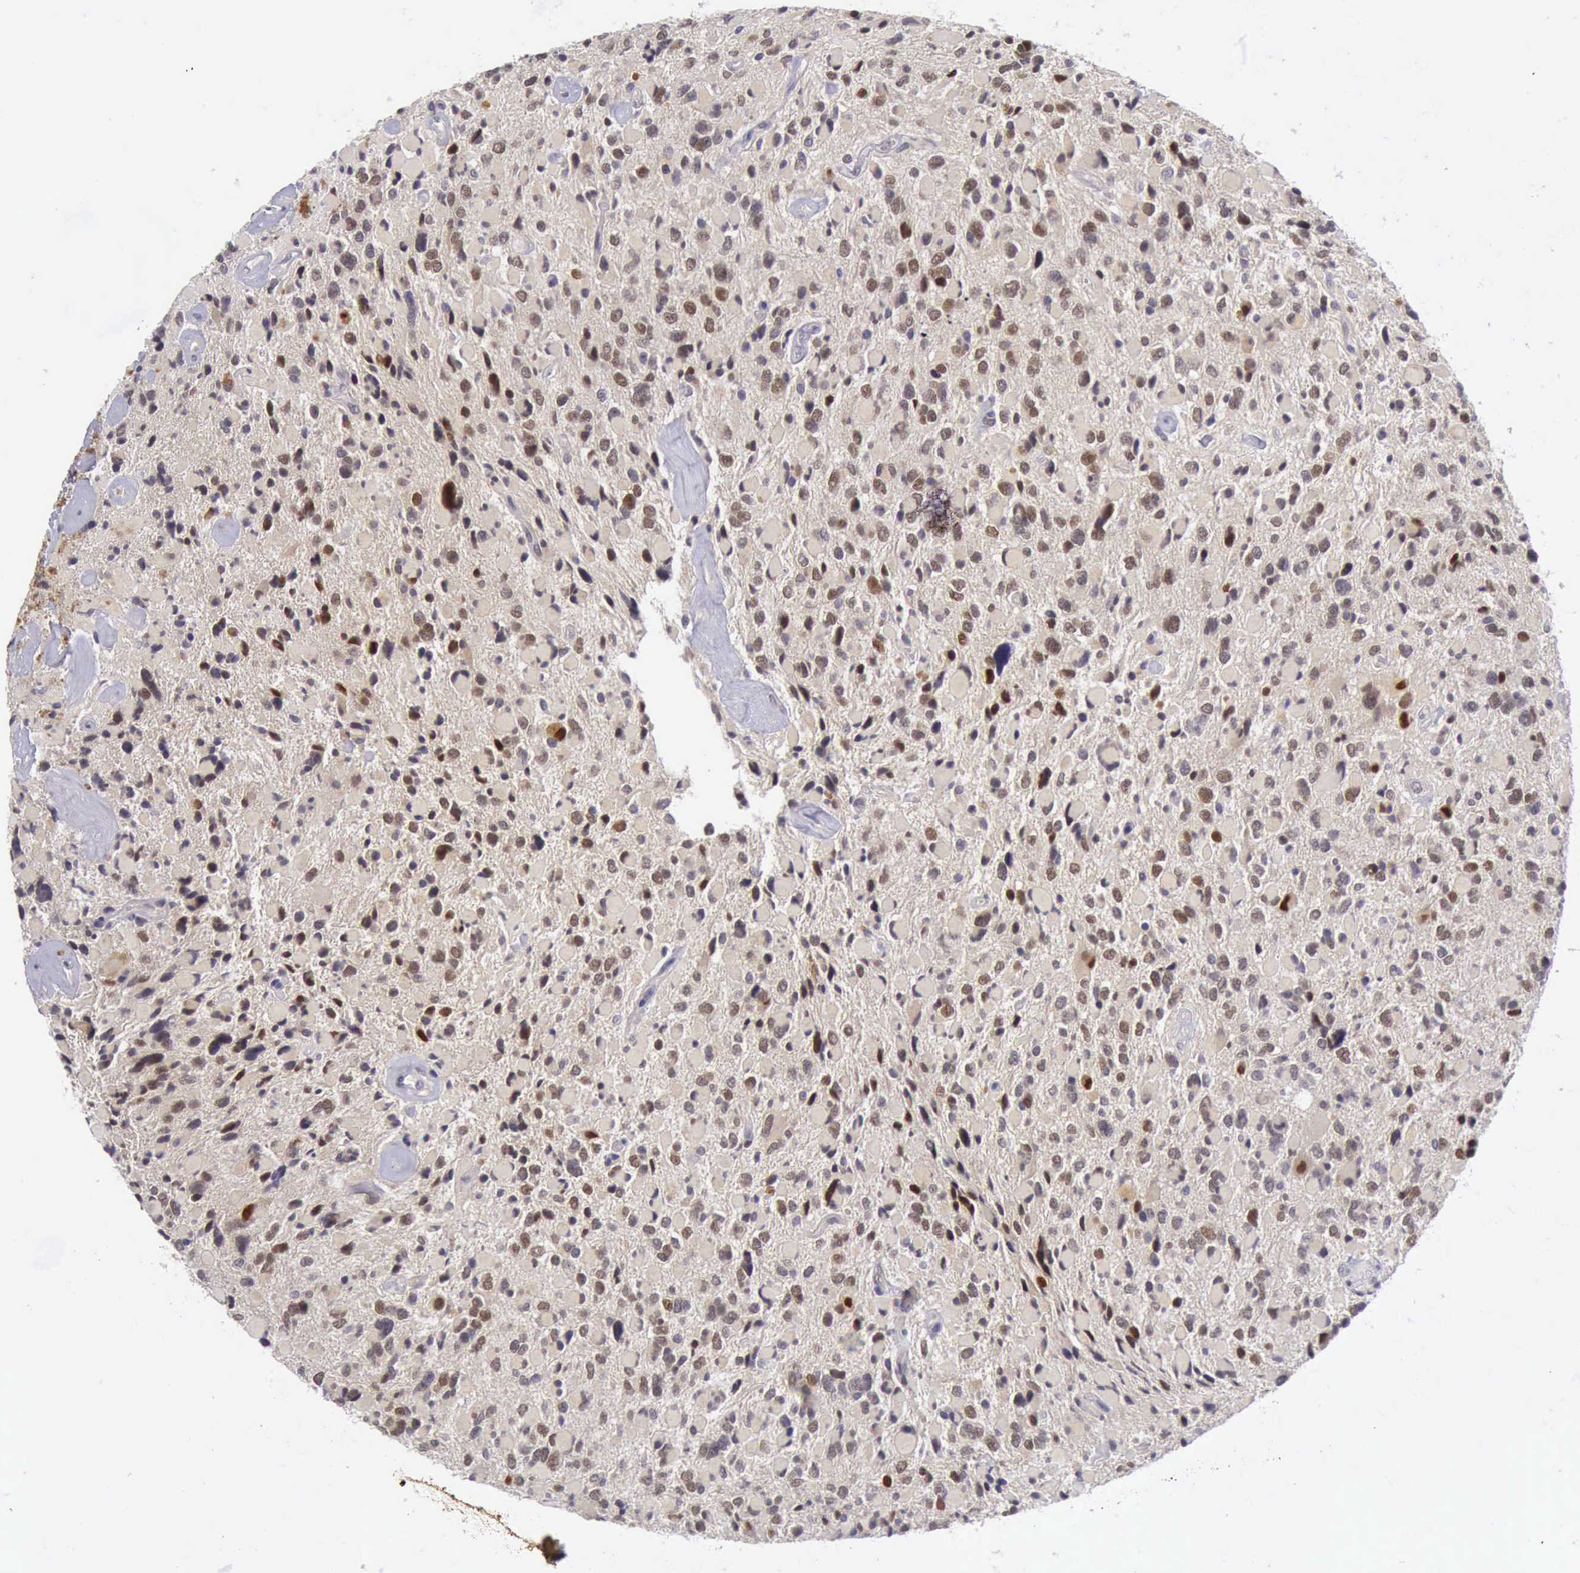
{"staining": {"intensity": "moderate", "quantity": ">75%", "location": "cytoplasmic/membranous,nuclear"}, "tissue": "glioma", "cell_type": "Tumor cells", "image_type": "cancer", "snomed": [{"axis": "morphology", "description": "Glioma, malignant, High grade"}, {"axis": "topography", "description": "Brain"}], "caption": "Glioma stained for a protein reveals moderate cytoplasmic/membranous and nuclear positivity in tumor cells.", "gene": "ARNT2", "patient": {"sex": "female", "age": 37}}